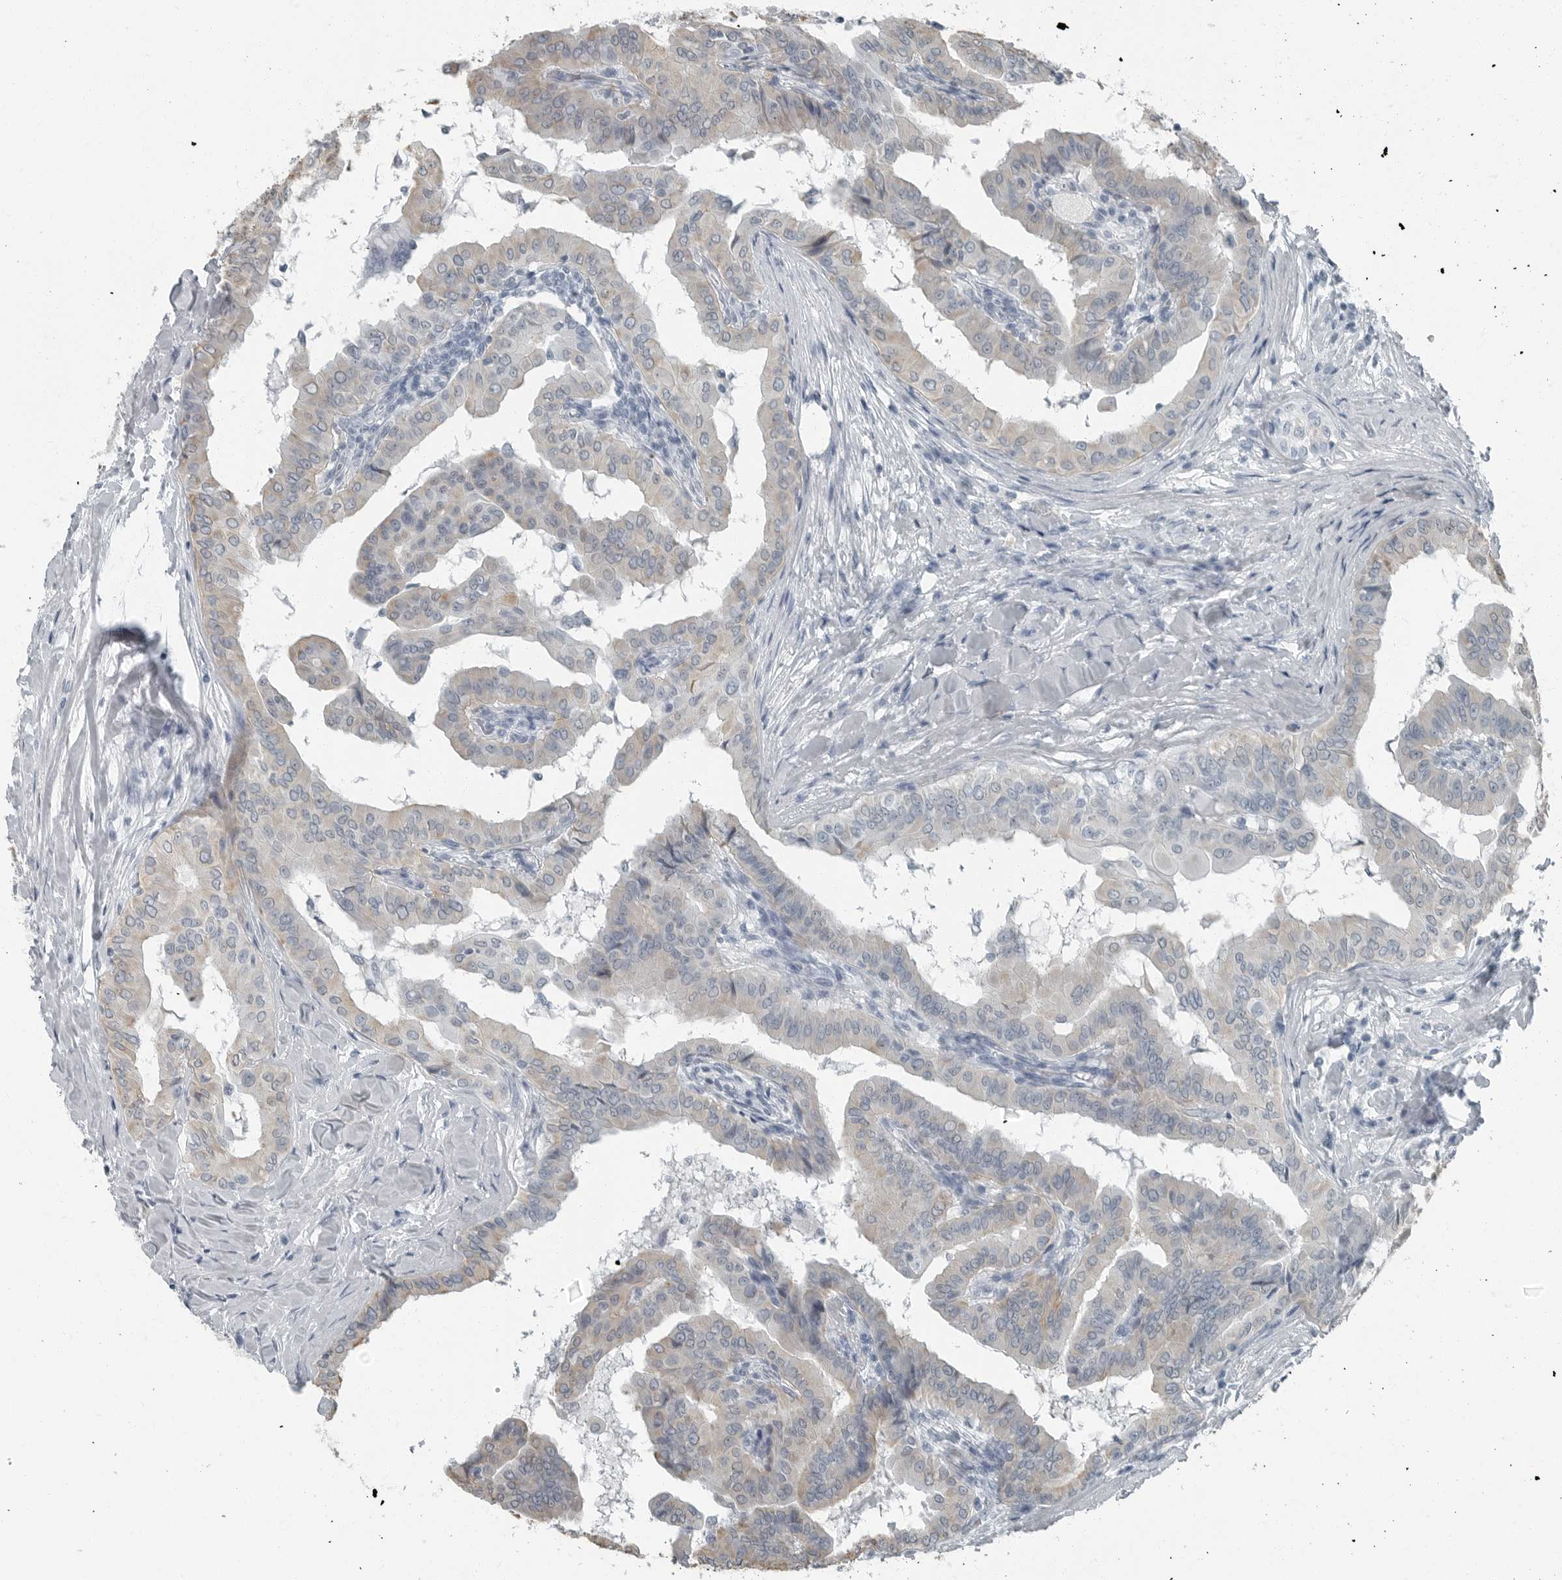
{"staining": {"intensity": "weak", "quantity": "<25%", "location": "cytoplasmic/membranous"}, "tissue": "thyroid cancer", "cell_type": "Tumor cells", "image_type": "cancer", "snomed": [{"axis": "morphology", "description": "Papillary adenocarcinoma, NOS"}, {"axis": "topography", "description": "Thyroid gland"}], "caption": "DAB immunohistochemical staining of thyroid cancer (papillary adenocarcinoma) demonstrates no significant staining in tumor cells.", "gene": "FABP6", "patient": {"sex": "male", "age": 33}}